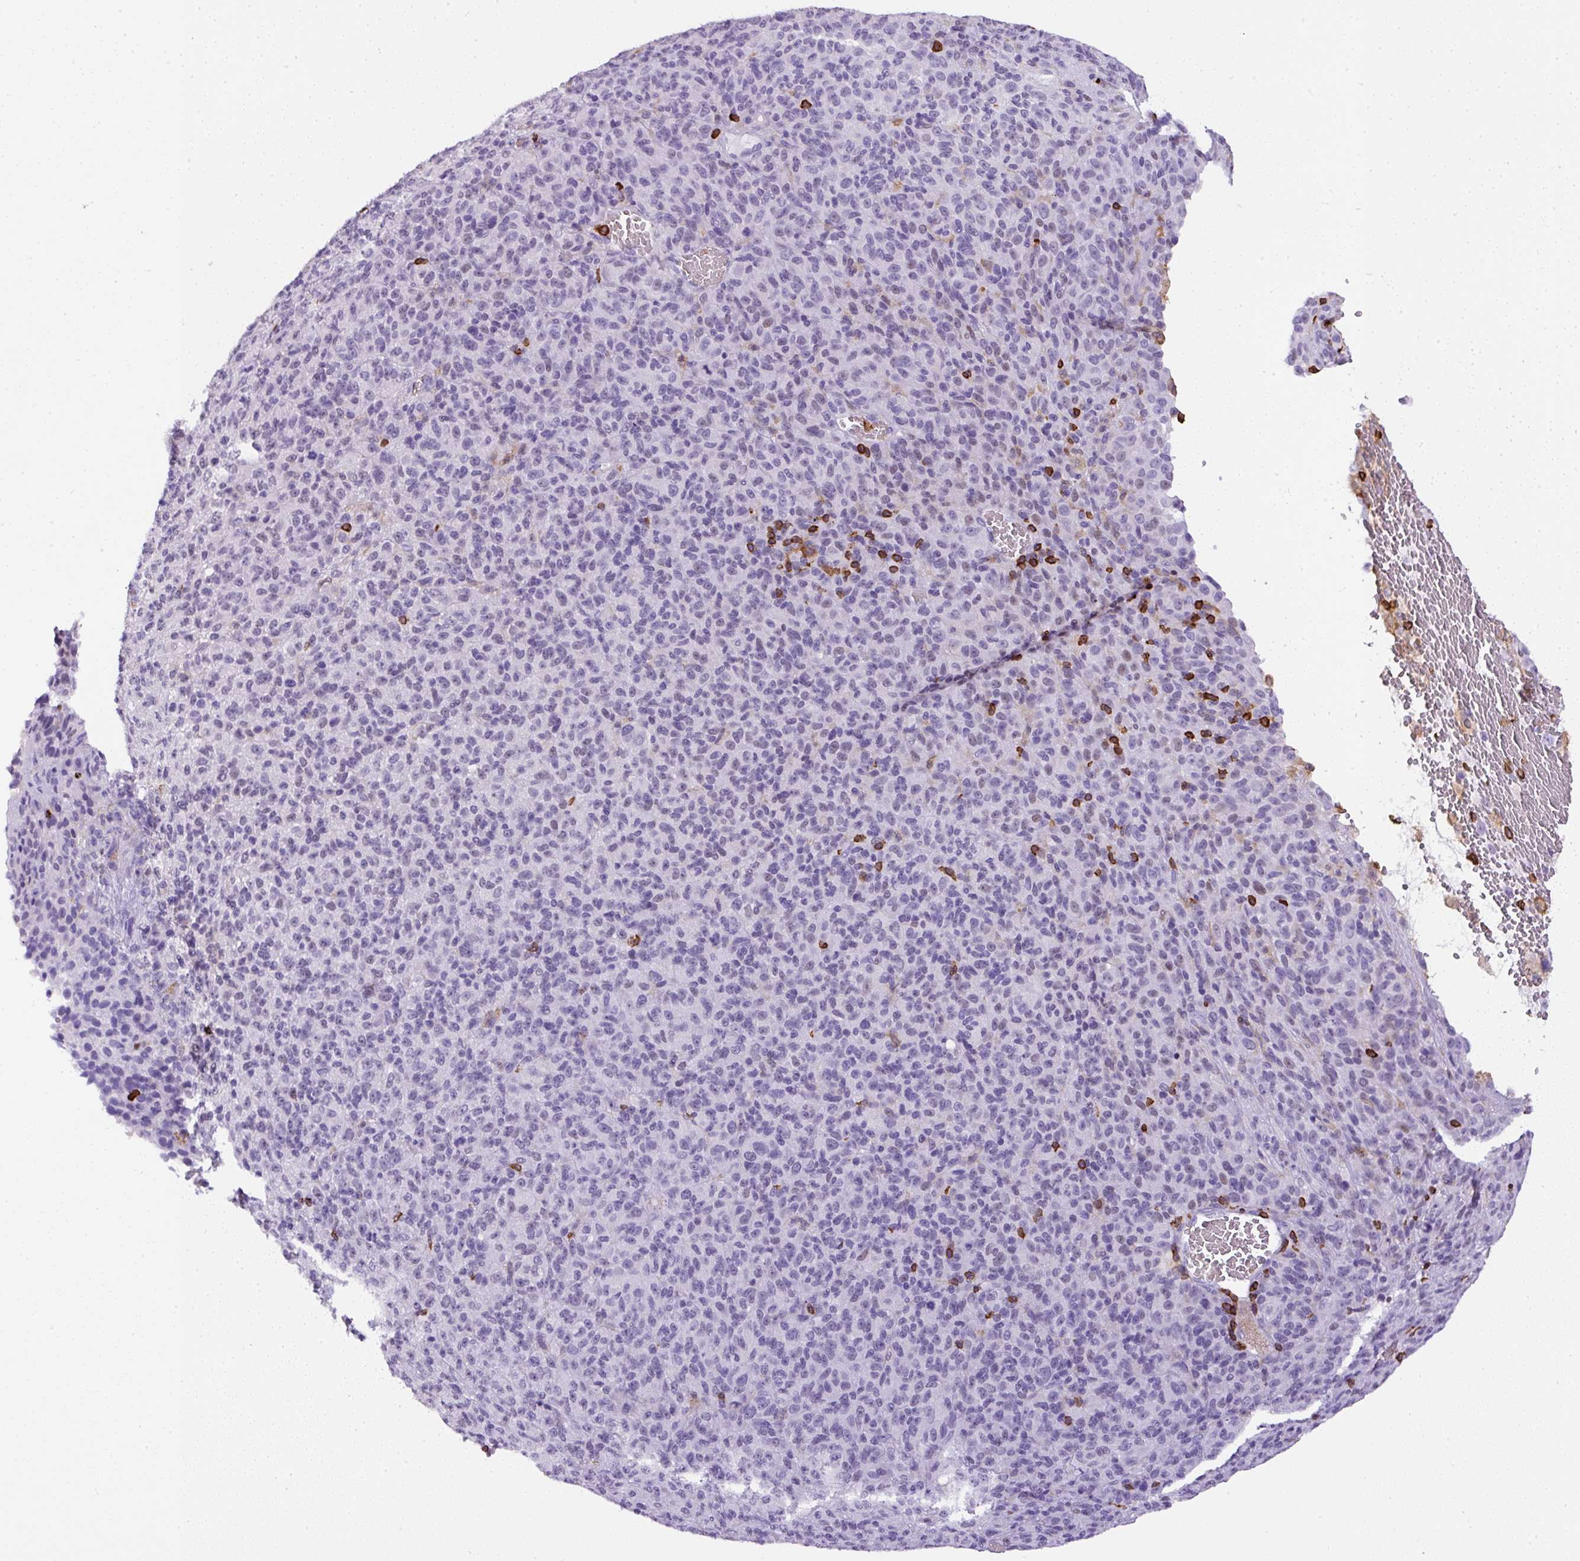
{"staining": {"intensity": "negative", "quantity": "none", "location": "none"}, "tissue": "melanoma", "cell_type": "Tumor cells", "image_type": "cancer", "snomed": [{"axis": "morphology", "description": "Malignant melanoma, Metastatic site"}, {"axis": "topography", "description": "Brain"}], "caption": "This is an immunohistochemistry micrograph of human malignant melanoma (metastatic site). There is no positivity in tumor cells.", "gene": "FAM228B", "patient": {"sex": "female", "age": 56}}